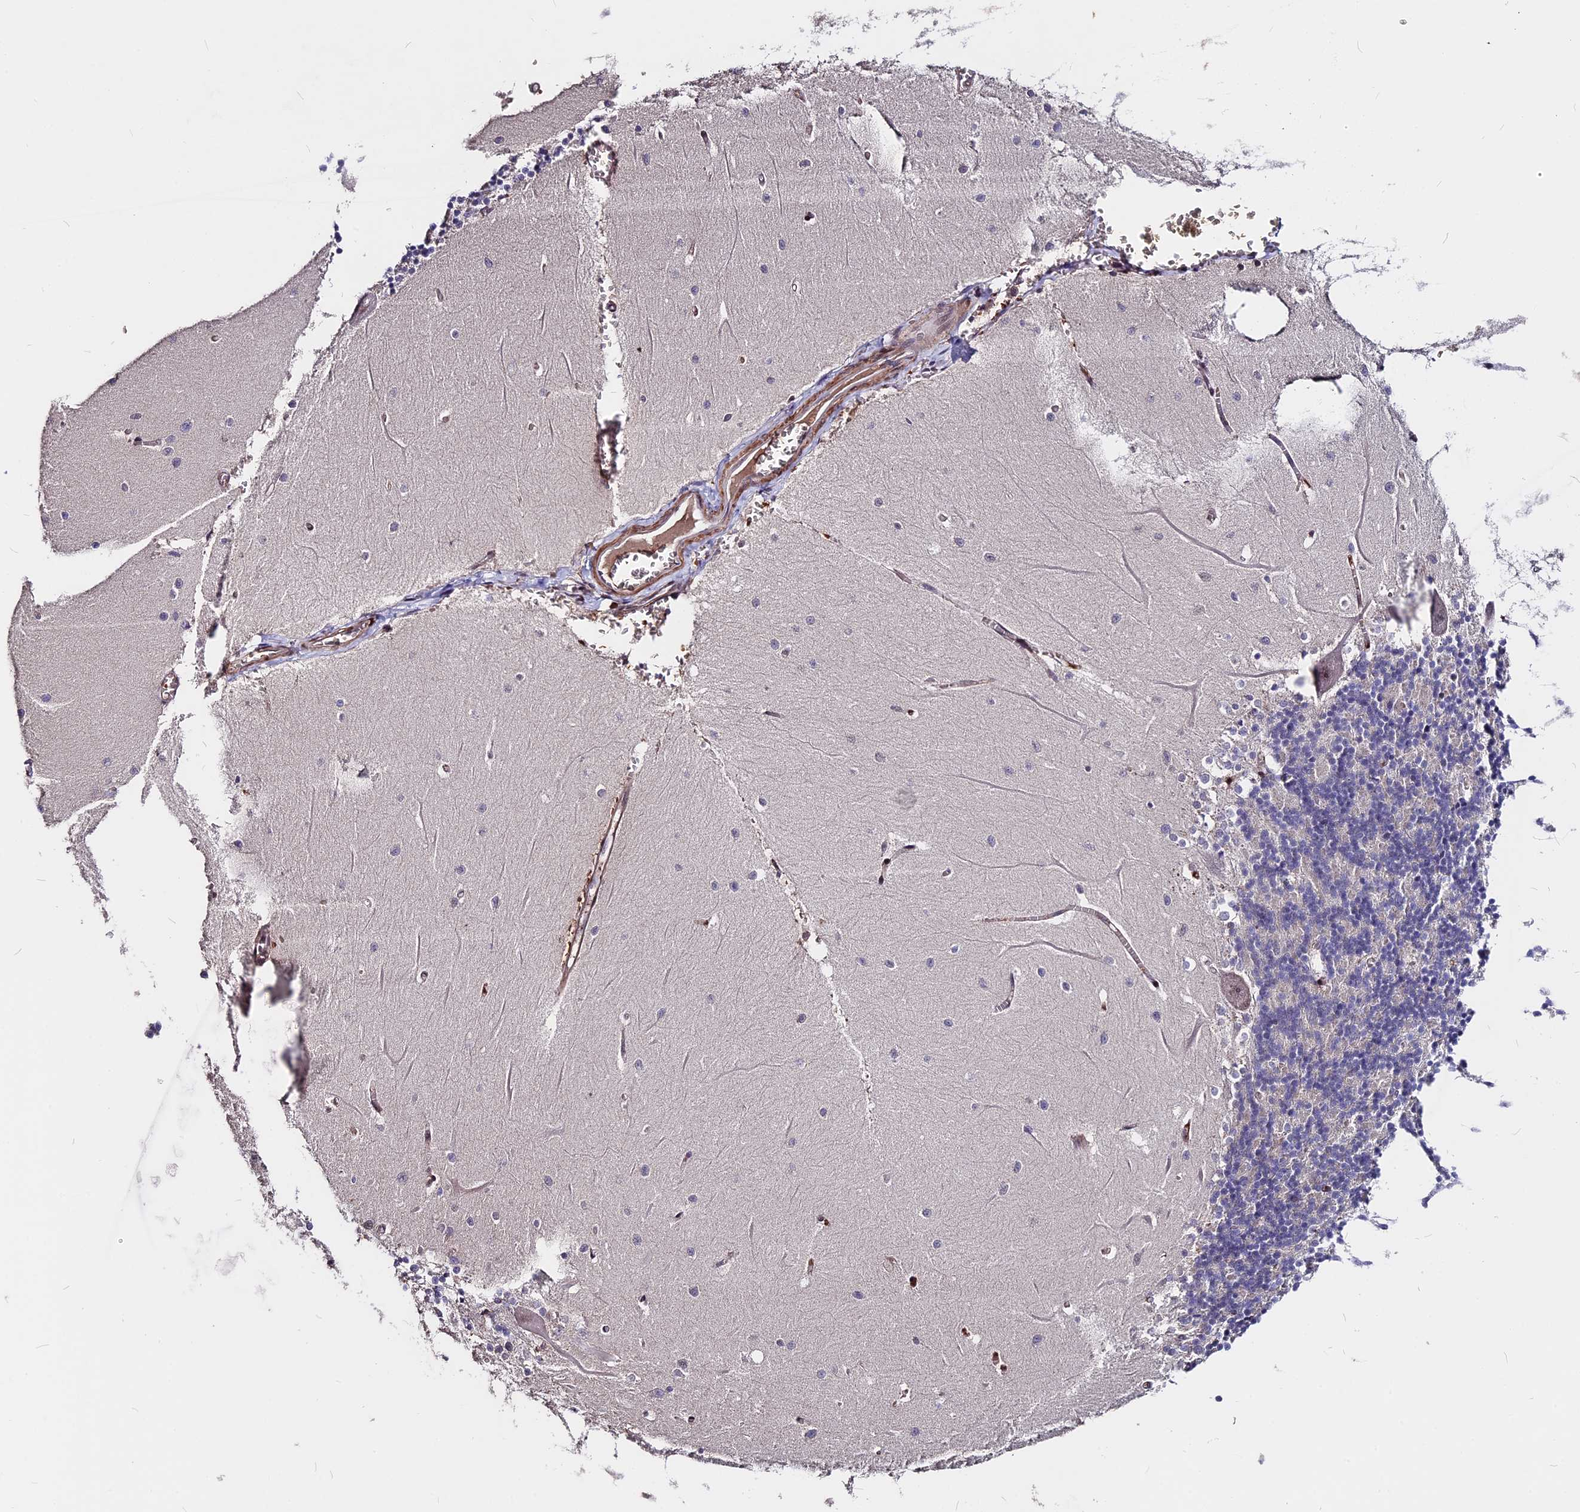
{"staining": {"intensity": "negative", "quantity": "none", "location": "none"}, "tissue": "cerebellum", "cell_type": "Cells in granular layer", "image_type": "normal", "snomed": [{"axis": "morphology", "description": "Normal tissue, NOS"}, {"axis": "topography", "description": "Cerebellum"}], "caption": "DAB (3,3'-diaminobenzidine) immunohistochemical staining of benign cerebellum reveals no significant positivity in cells in granular layer. The staining was performed using DAB (3,3'-diaminobenzidine) to visualize the protein expression in brown, while the nuclei were stained in blue with hematoxylin (Magnification: 20x).", "gene": "ZC3H10", "patient": {"sex": "male", "age": 37}}